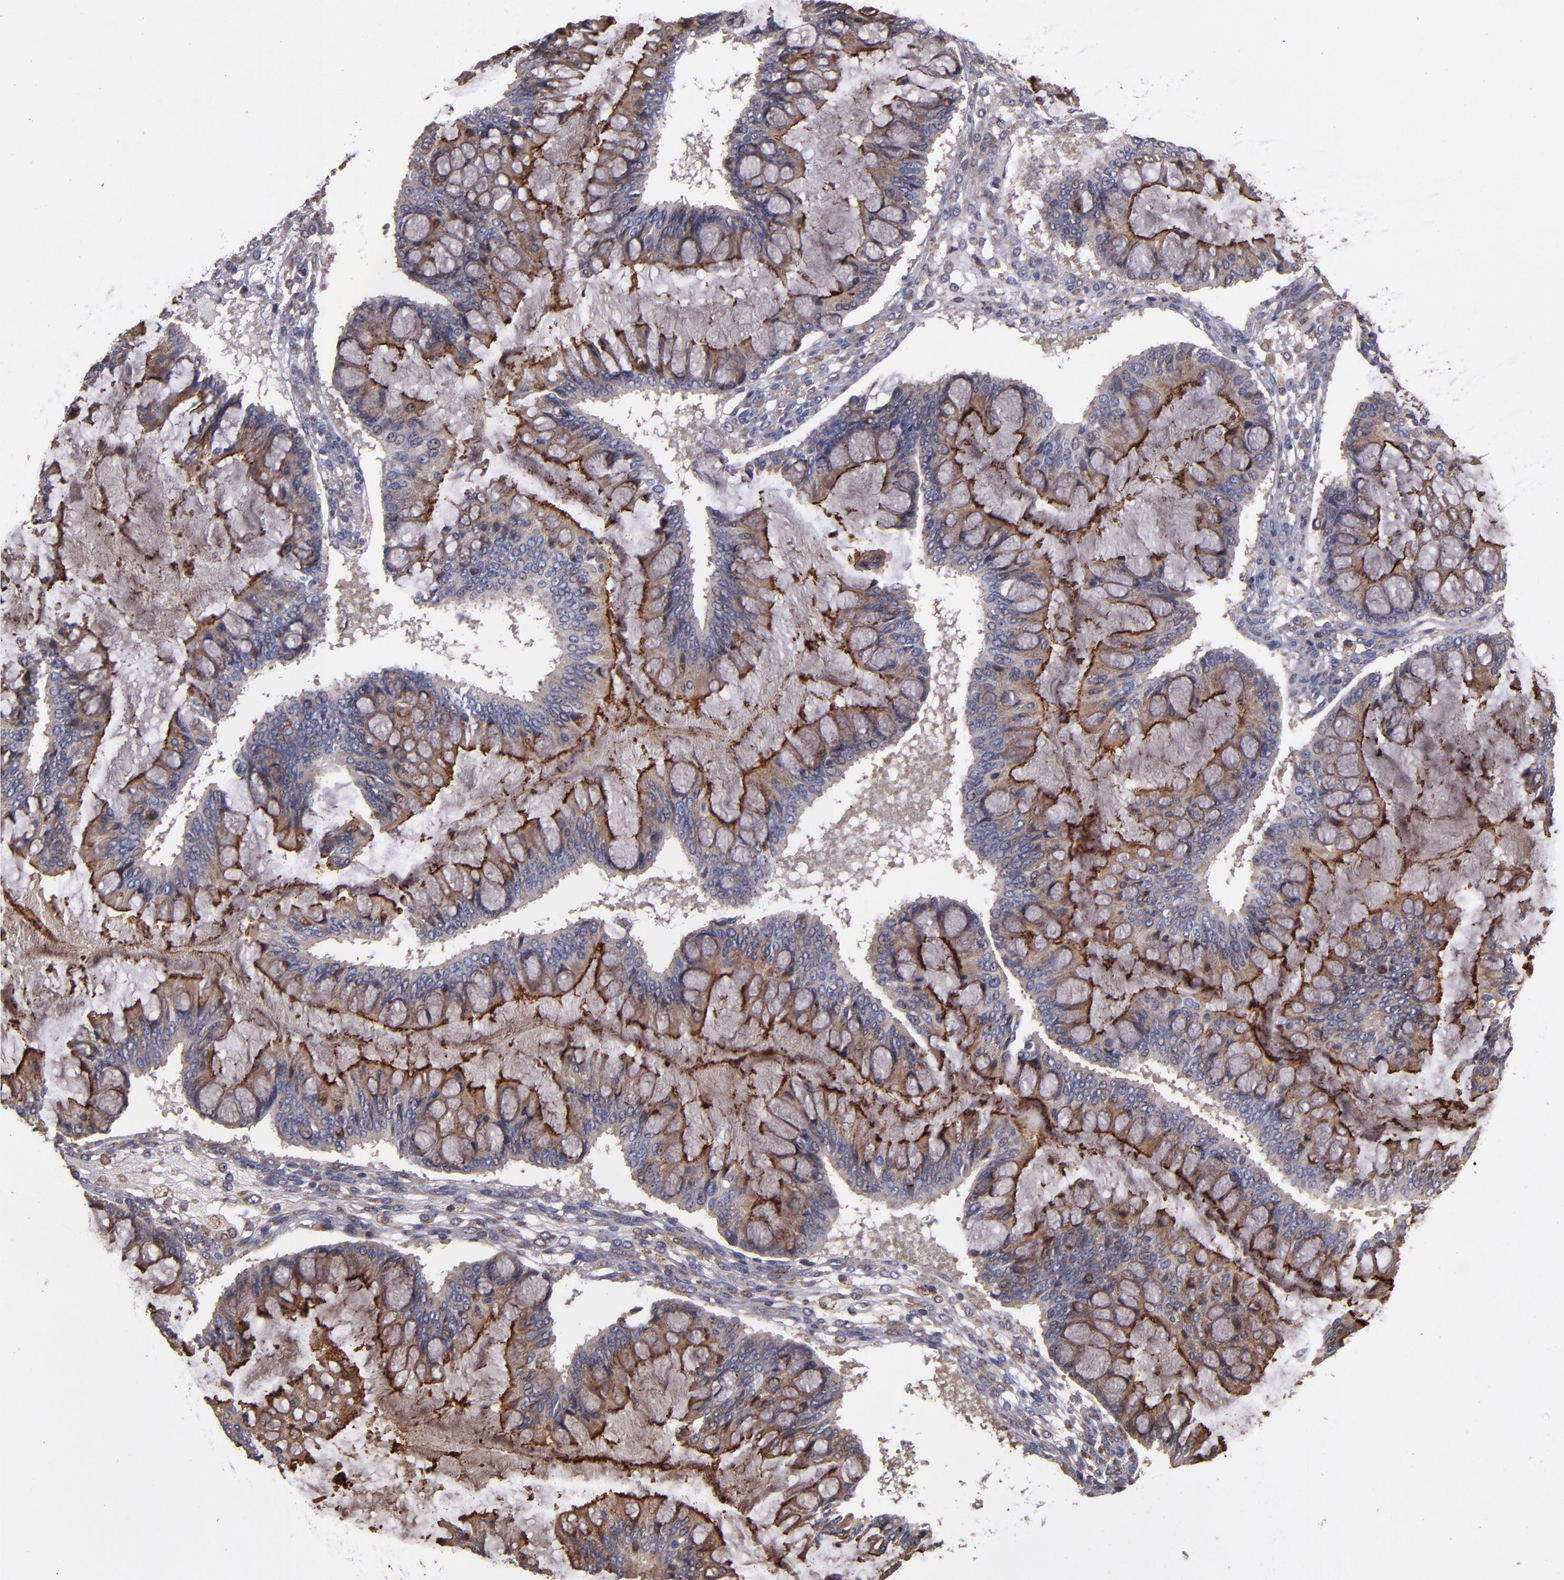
{"staining": {"intensity": "moderate", "quantity": ">75%", "location": "cytoplasmic/membranous"}, "tissue": "ovarian cancer", "cell_type": "Tumor cells", "image_type": "cancer", "snomed": [{"axis": "morphology", "description": "Cystadenocarcinoma, mucinous, NOS"}, {"axis": "topography", "description": "Ovary"}], "caption": "Human ovarian cancer stained with a protein marker displays moderate staining in tumor cells.", "gene": "IFIH1", "patient": {"sex": "female", "age": 73}}